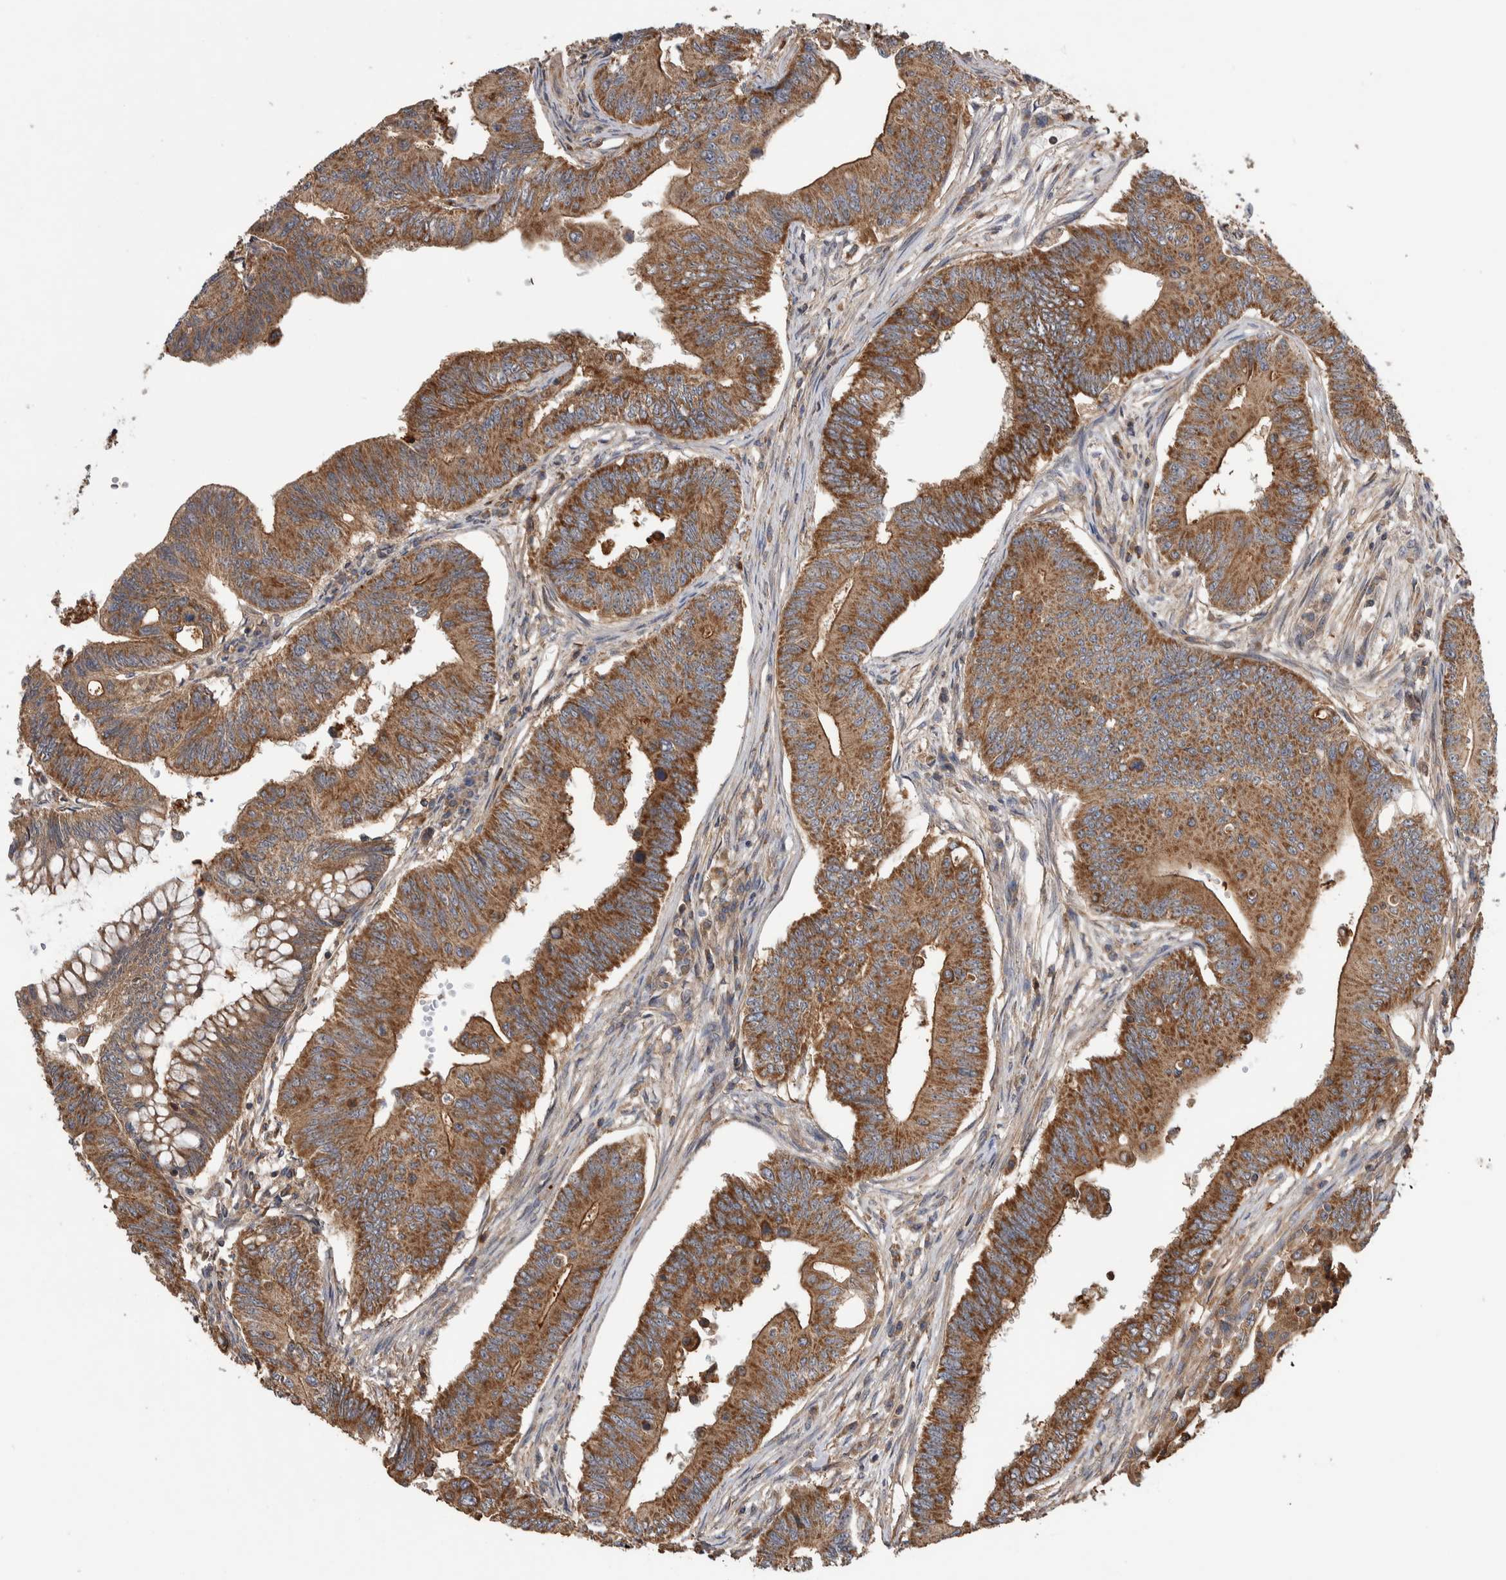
{"staining": {"intensity": "moderate", "quantity": ">75%", "location": "cytoplasmic/membranous"}, "tissue": "colorectal cancer", "cell_type": "Tumor cells", "image_type": "cancer", "snomed": [{"axis": "morphology", "description": "Adenoma, NOS"}, {"axis": "morphology", "description": "Adenocarcinoma, NOS"}, {"axis": "topography", "description": "Colon"}], "caption": "Adenocarcinoma (colorectal) stained with DAB IHC demonstrates medium levels of moderate cytoplasmic/membranous positivity in approximately >75% of tumor cells.", "gene": "SDCBP", "patient": {"sex": "male", "age": 79}}